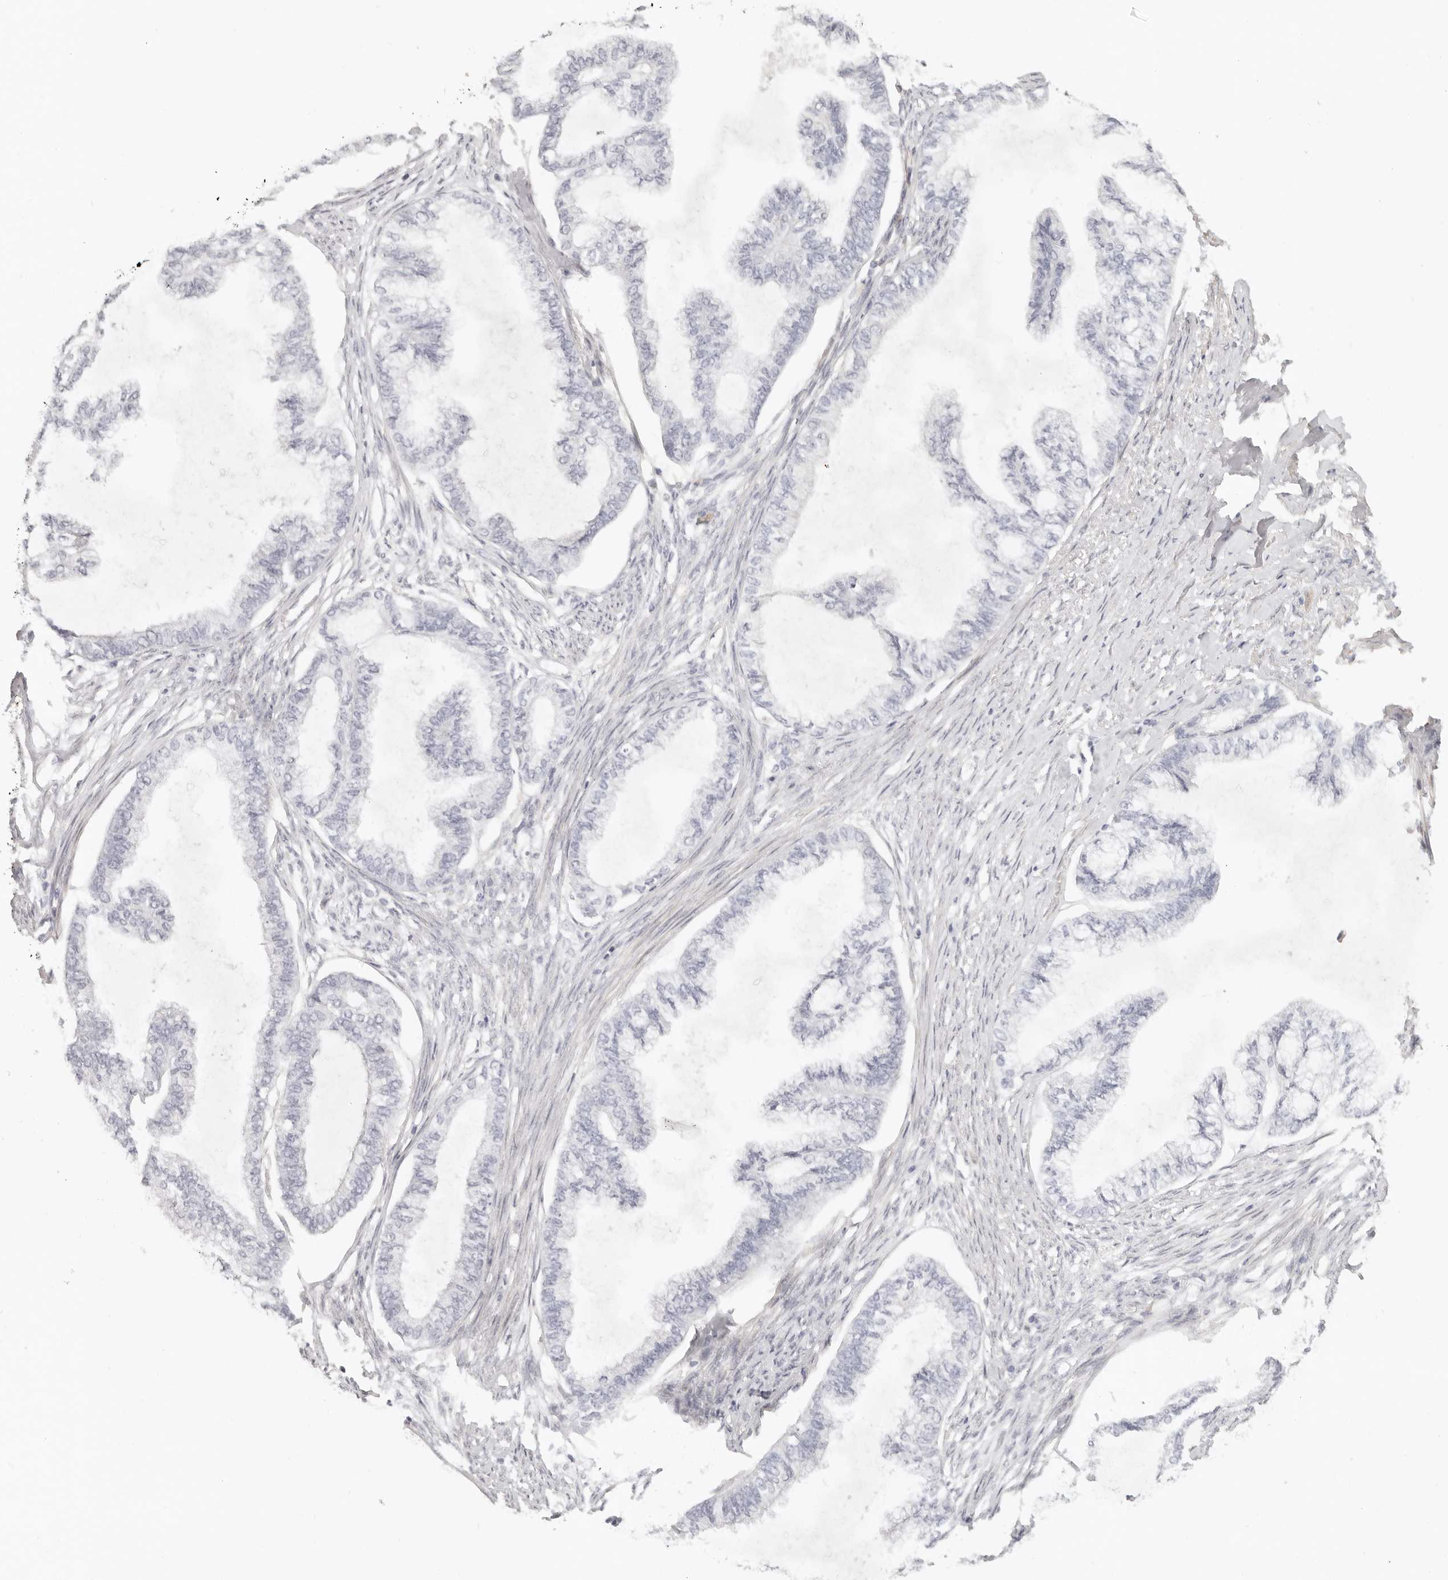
{"staining": {"intensity": "negative", "quantity": "none", "location": "none"}, "tissue": "endometrial cancer", "cell_type": "Tumor cells", "image_type": "cancer", "snomed": [{"axis": "morphology", "description": "Adenocarcinoma, NOS"}, {"axis": "topography", "description": "Endometrium"}], "caption": "Adenocarcinoma (endometrial) was stained to show a protein in brown. There is no significant expression in tumor cells. Nuclei are stained in blue.", "gene": "RXFP1", "patient": {"sex": "female", "age": 86}}